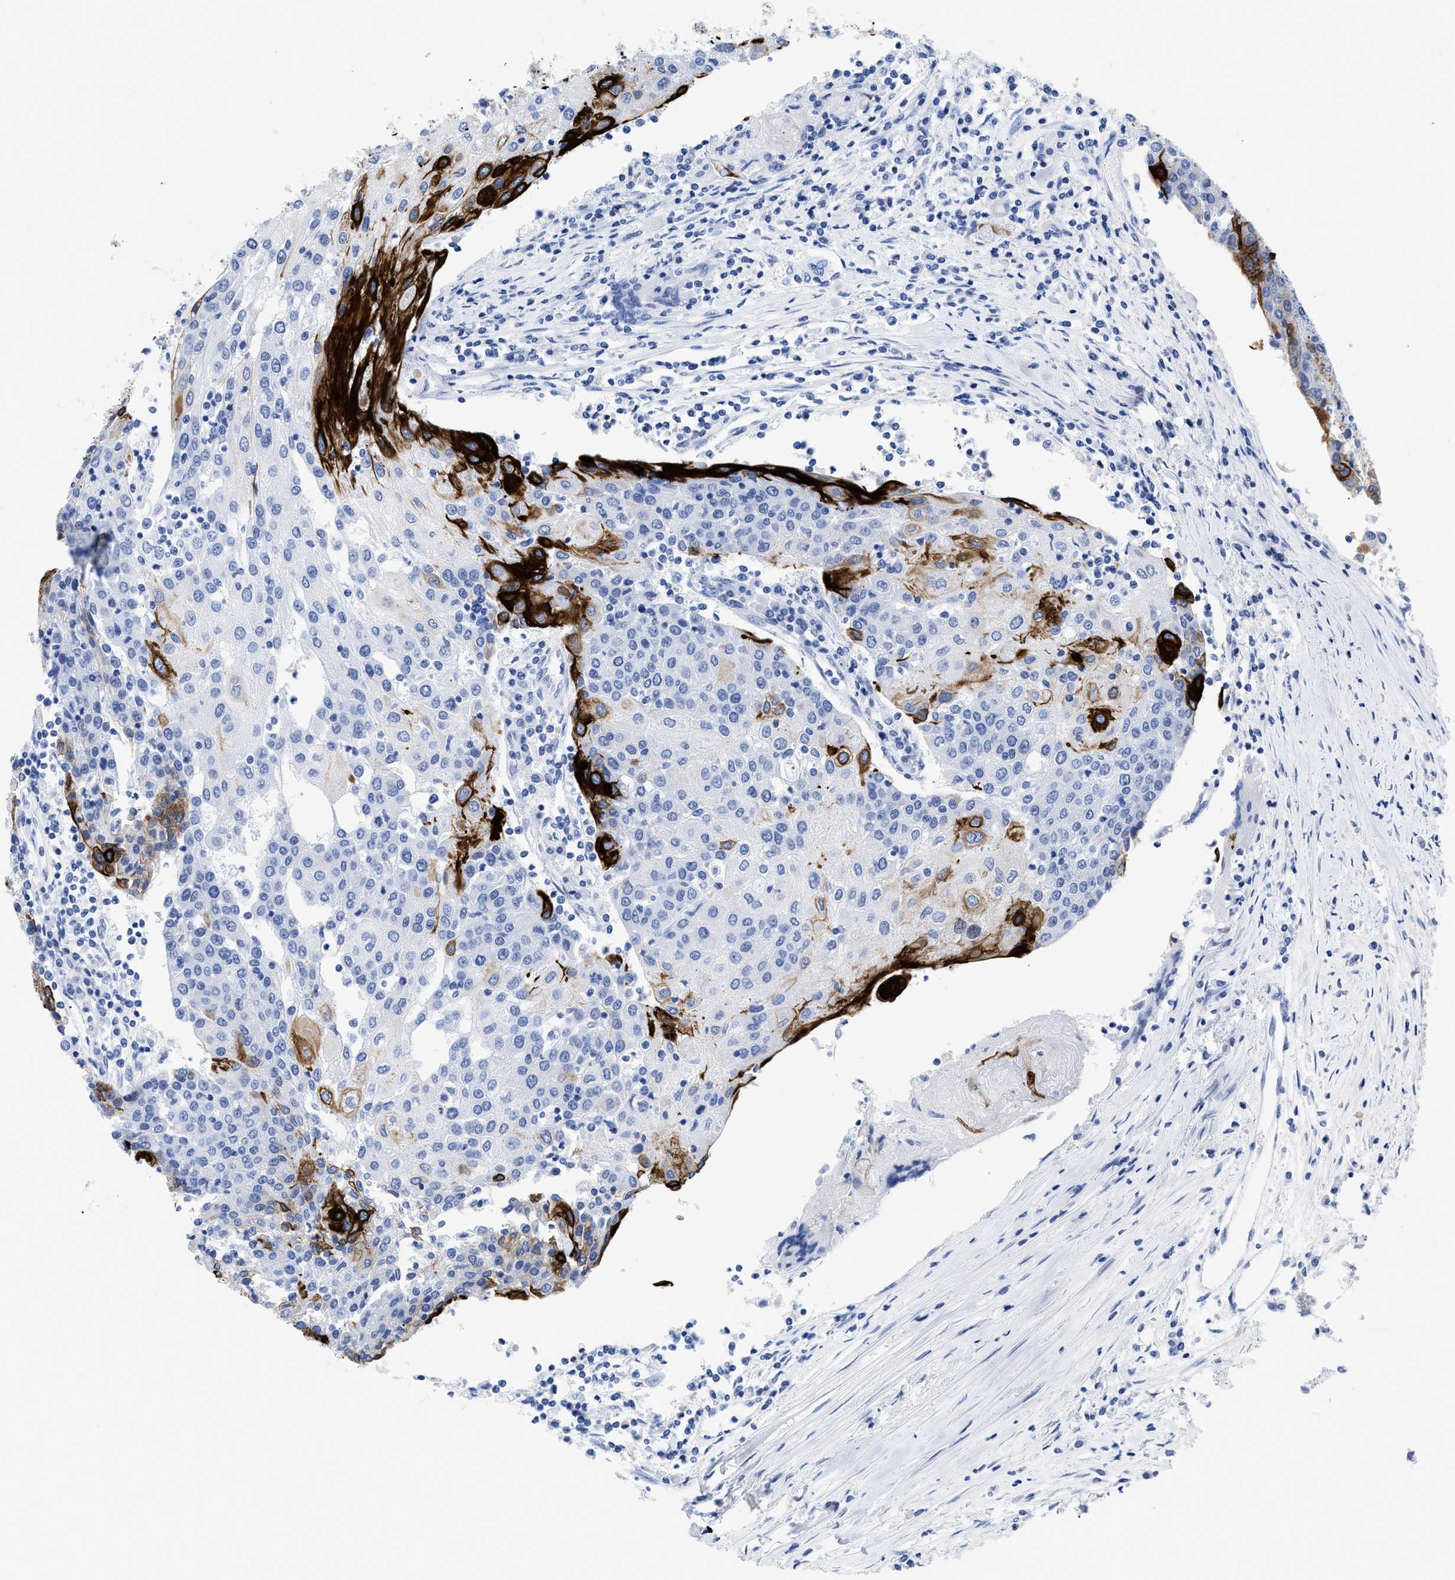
{"staining": {"intensity": "strong", "quantity": "<25%", "location": "cytoplasmic/membranous"}, "tissue": "urothelial cancer", "cell_type": "Tumor cells", "image_type": "cancer", "snomed": [{"axis": "morphology", "description": "Urothelial carcinoma, High grade"}, {"axis": "topography", "description": "Urinary bladder"}], "caption": "Immunohistochemistry (IHC) of urothelial cancer reveals medium levels of strong cytoplasmic/membranous positivity in approximately <25% of tumor cells.", "gene": "DUSP26", "patient": {"sex": "female", "age": 85}}